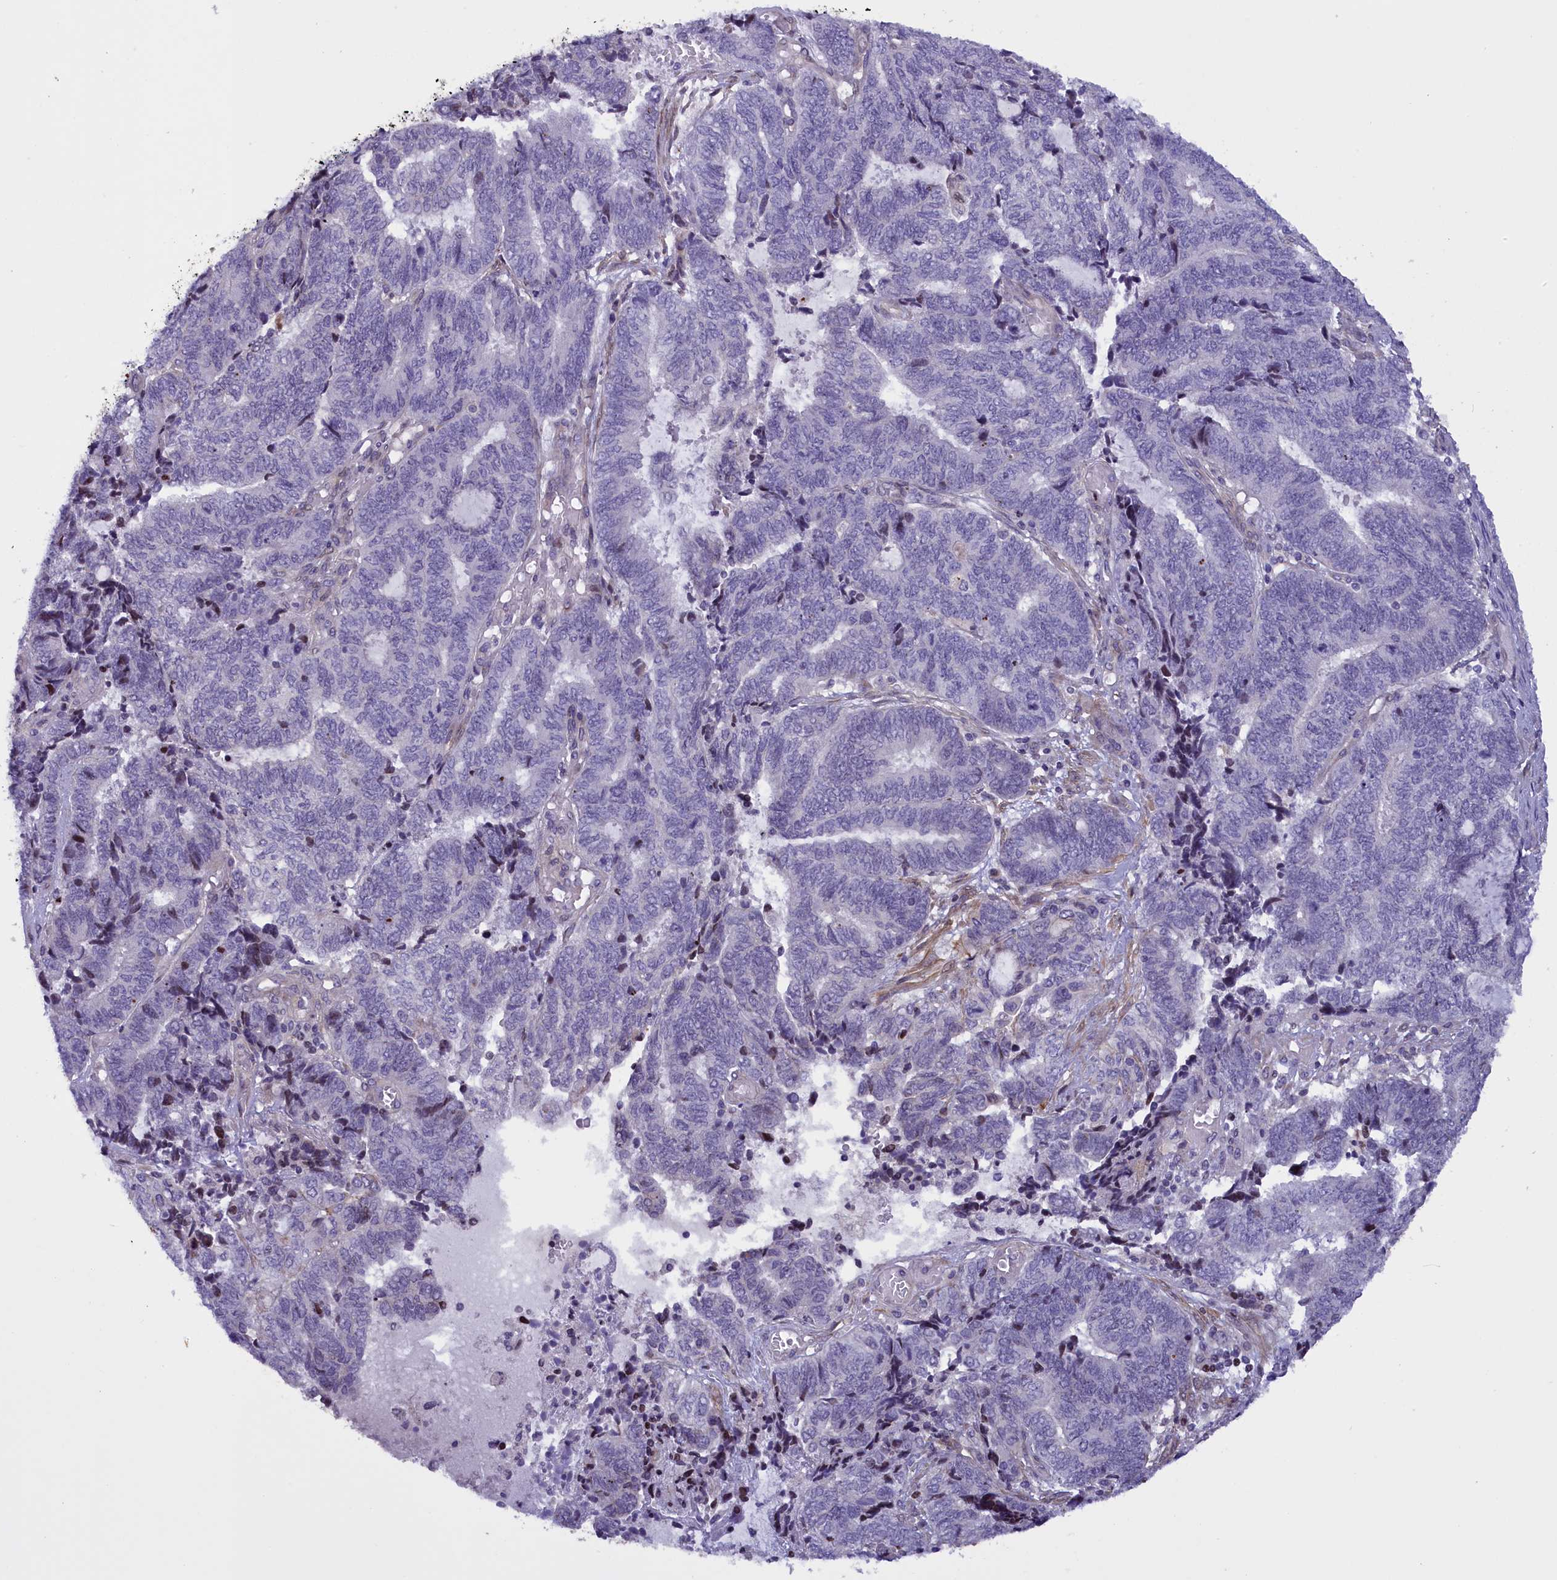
{"staining": {"intensity": "negative", "quantity": "none", "location": "none"}, "tissue": "endometrial cancer", "cell_type": "Tumor cells", "image_type": "cancer", "snomed": [{"axis": "morphology", "description": "Adenocarcinoma, NOS"}, {"axis": "topography", "description": "Uterus"}, {"axis": "topography", "description": "Endometrium"}], "caption": "Endometrial cancer was stained to show a protein in brown. There is no significant staining in tumor cells.", "gene": "MAN2C1", "patient": {"sex": "female", "age": 70}}